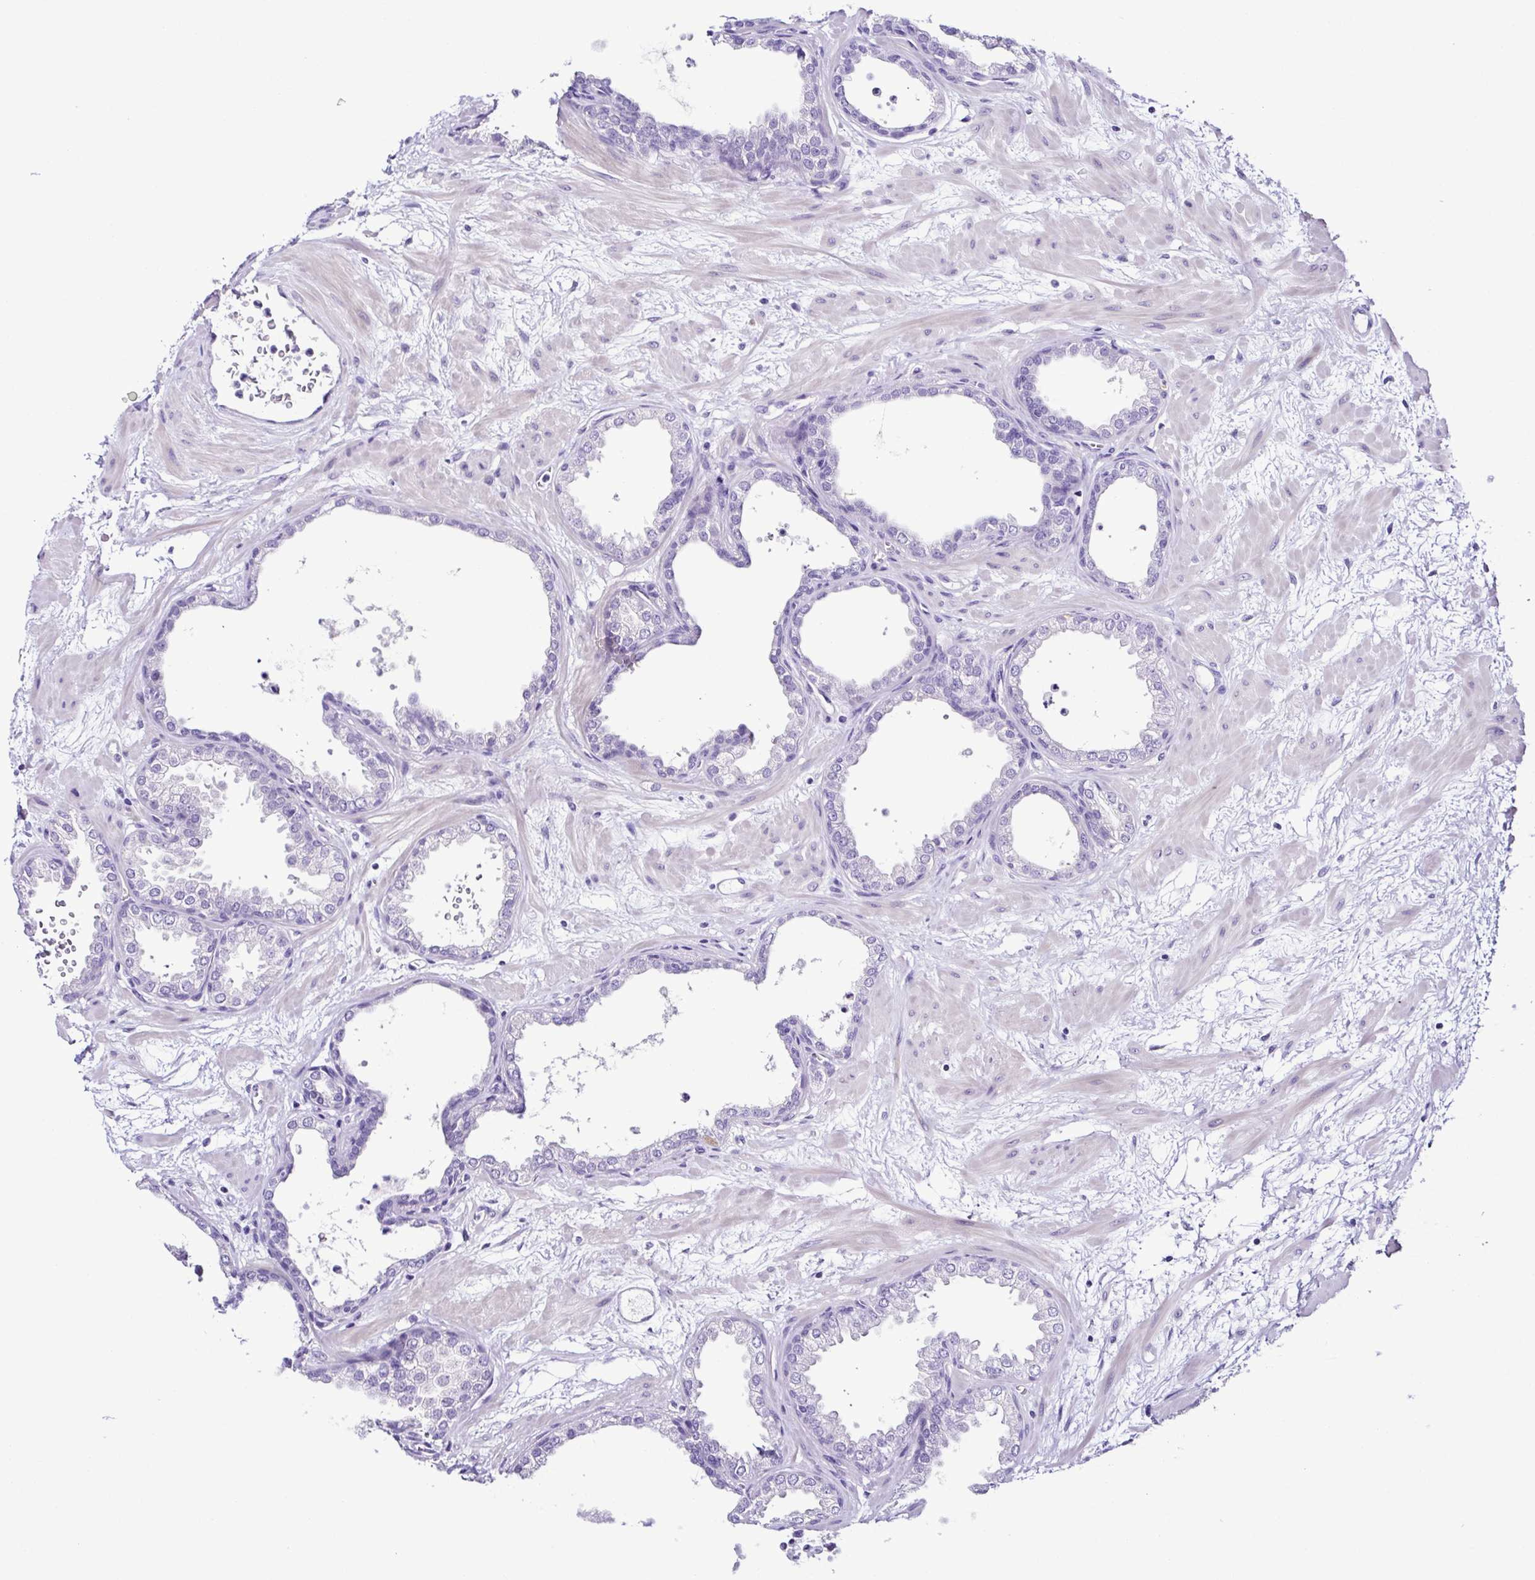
{"staining": {"intensity": "negative", "quantity": "none", "location": "none"}, "tissue": "prostate", "cell_type": "Glandular cells", "image_type": "normal", "snomed": [{"axis": "morphology", "description": "Normal tissue, NOS"}, {"axis": "topography", "description": "Prostate"}], "caption": "There is no significant staining in glandular cells of prostate. (DAB (3,3'-diaminobenzidine) immunohistochemistry with hematoxylin counter stain).", "gene": "SRL", "patient": {"sex": "male", "age": 37}}